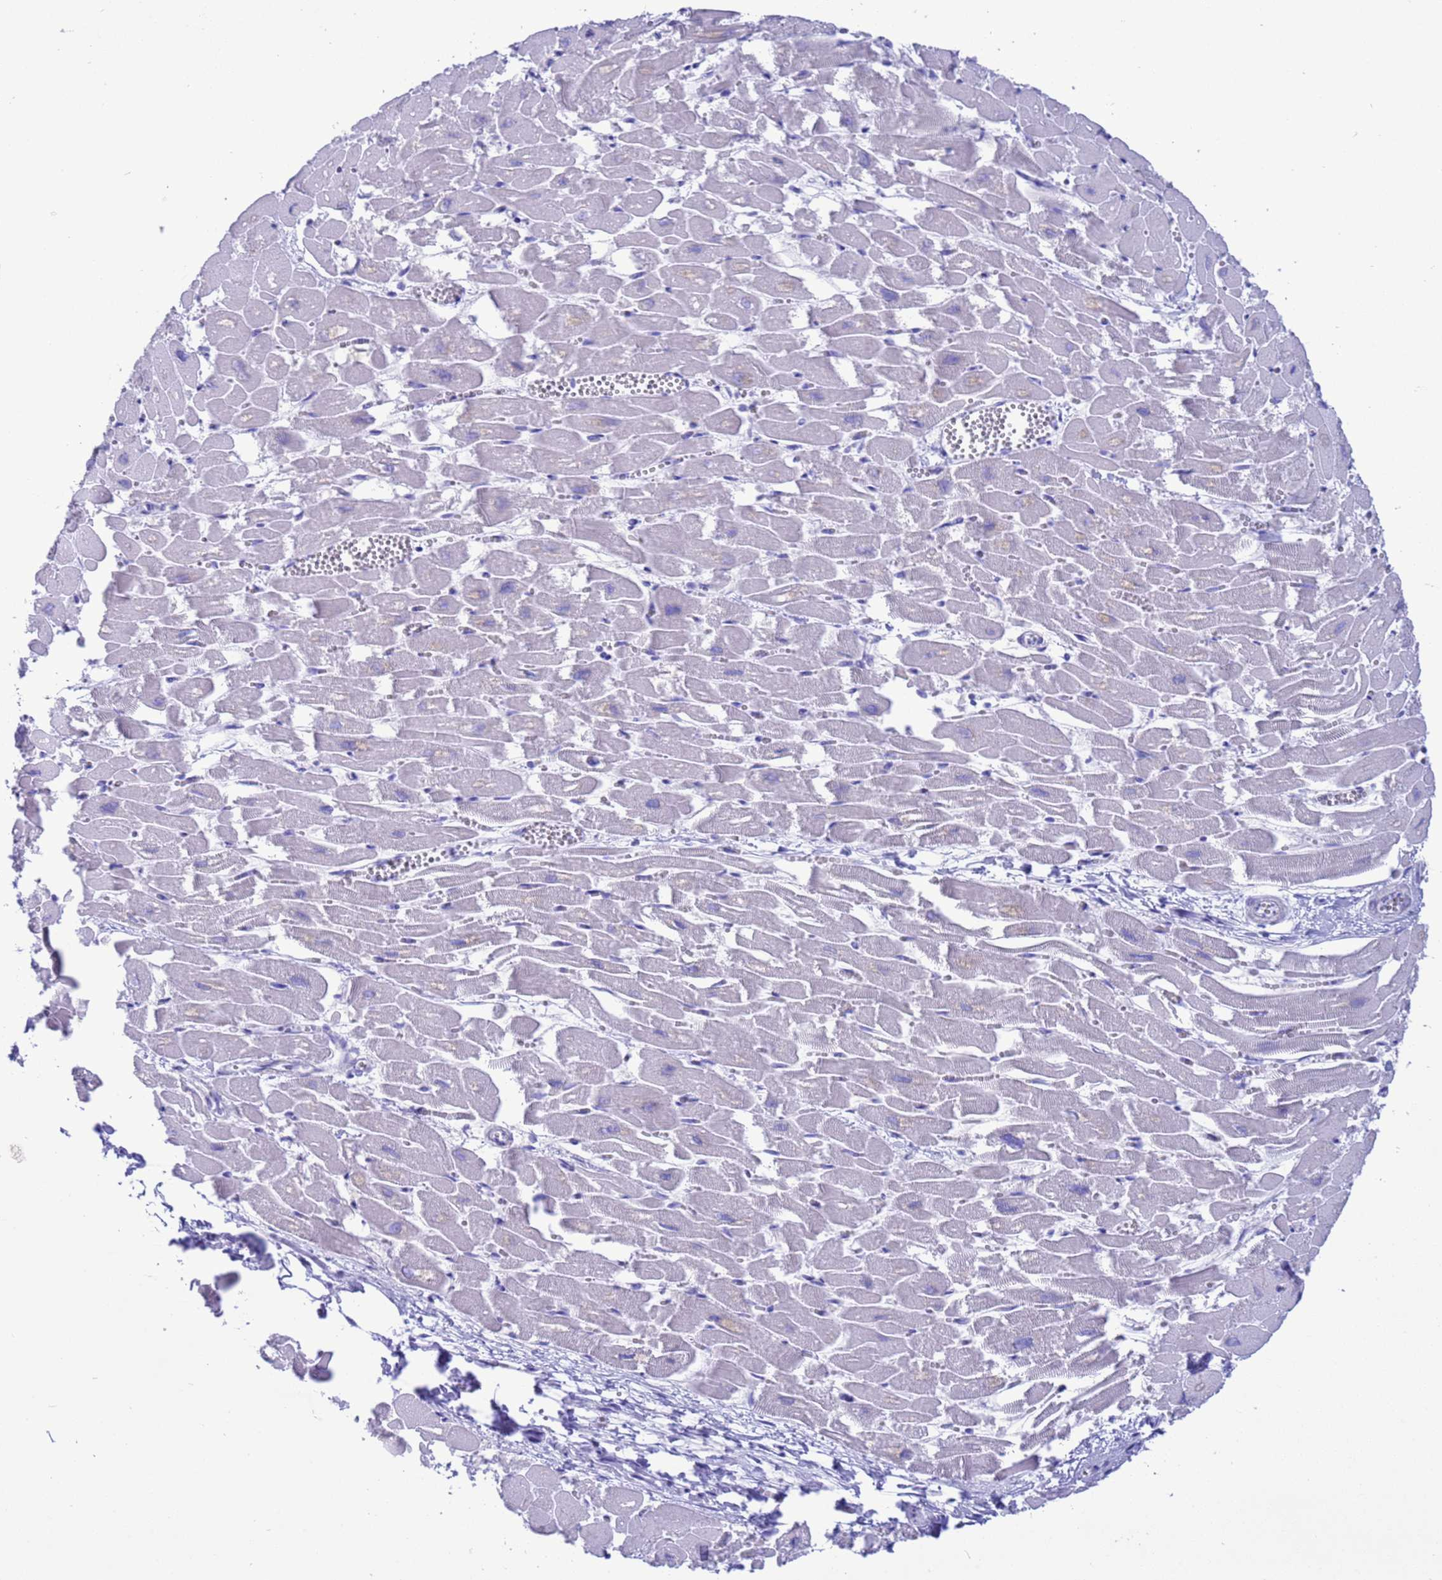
{"staining": {"intensity": "negative", "quantity": "none", "location": "none"}, "tissue": "heart muscle", "cell_type": "Cardiomyocytes", "image_type": "normal", "snomed": [{"axis": "morphology", "description": "Normal tissue, NOS"}, {"axis": "topography", "description": "Heart"}], "caption": "Unremarkable heart muscle was stained to show a protein in brown. There is no significant expression in cardiomyocytes. (Brightfield microscopy of DAB immunohistochemistry (IHC) at high magnification).", "gene": "GSTM1", "patient": {"sex": "male", "age": 54}}